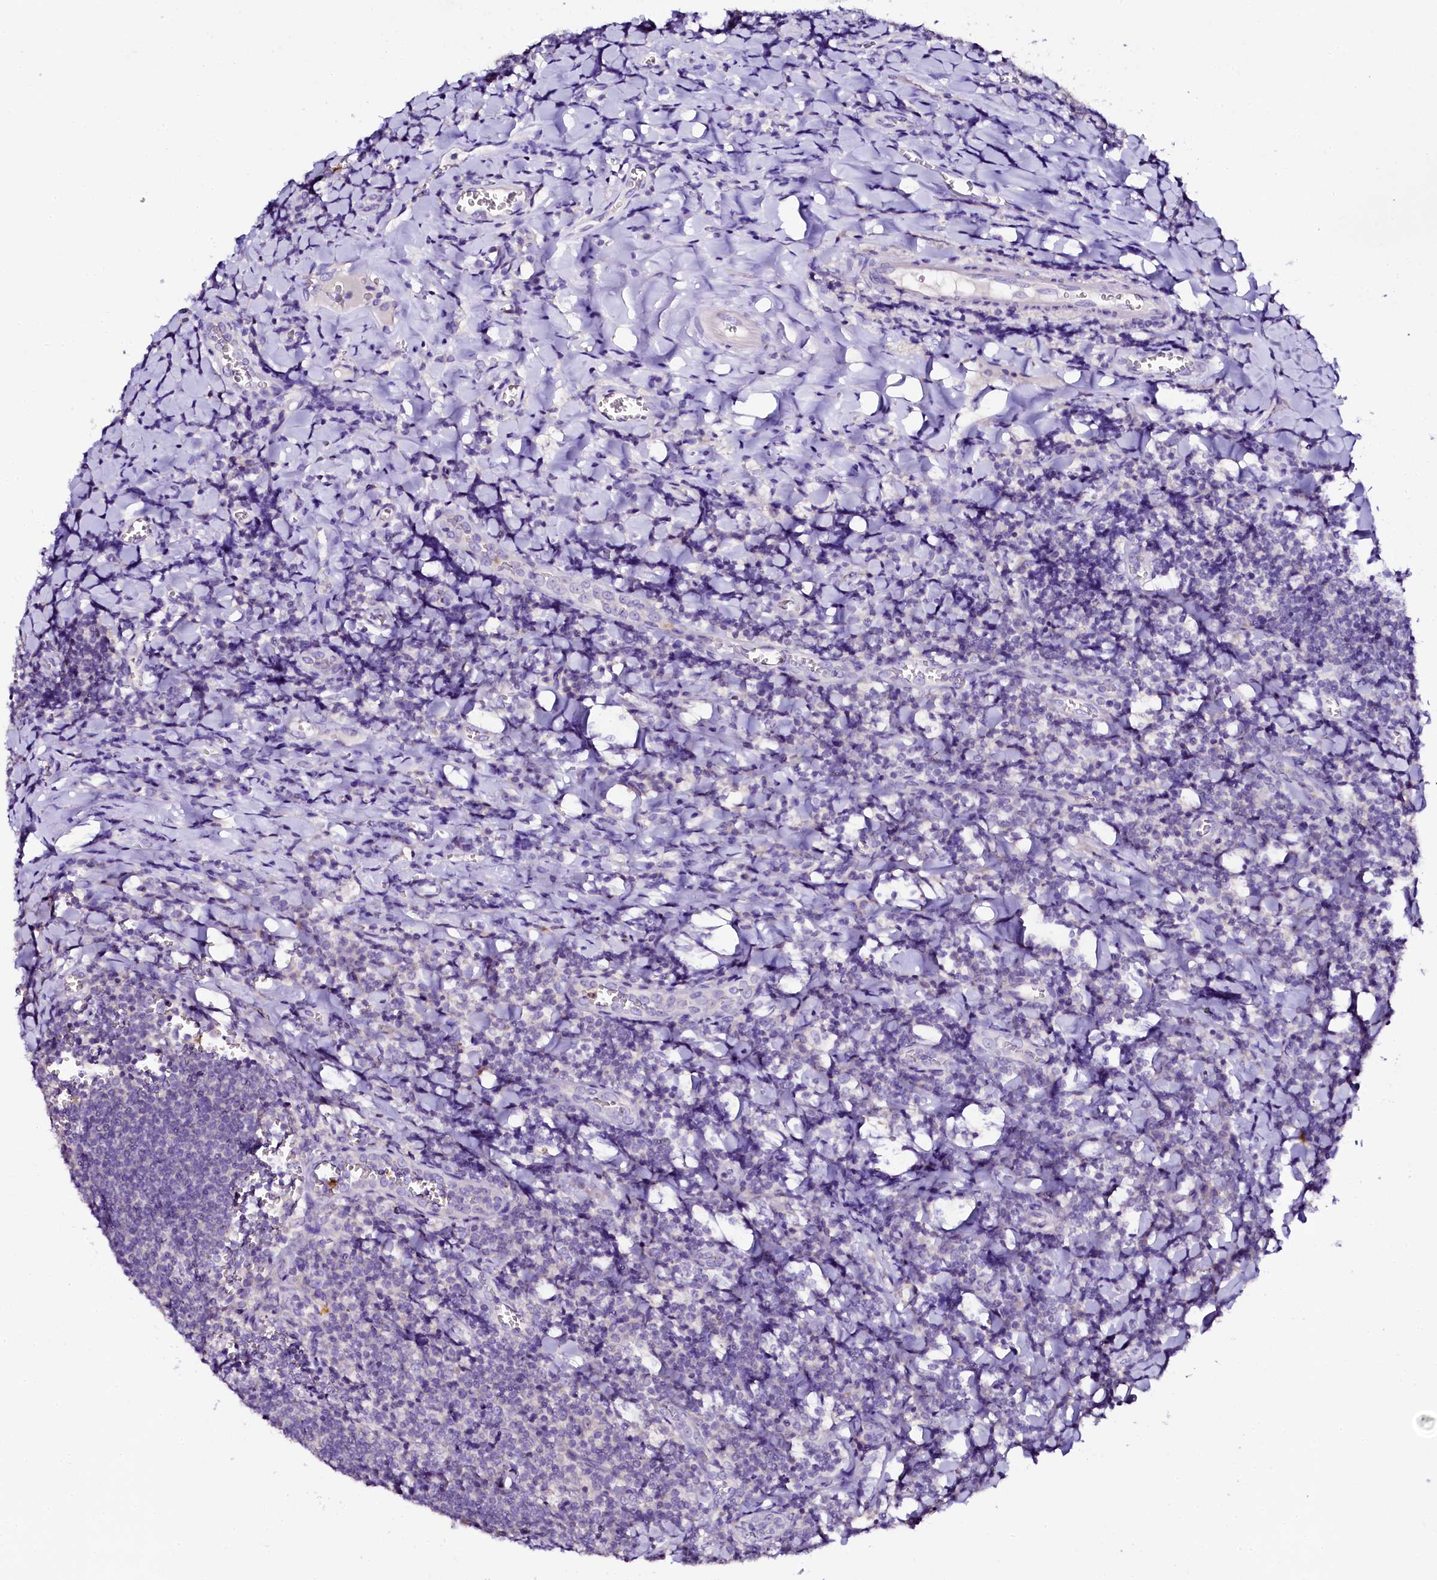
{"staining": {"intensity": "negative", "quantity": "none", "location": "none"}, "tissue": "tonsil", "cell_type": "Germinal center cells", "image_type": "normal", "snomed": [{"axis": "morphology", "description": "Normal tissue, NOS"}, {"axis": "topography", "description": "Tonsil"}], "caption": "This is an IHC image of unremarkable tonsil. There is no positivity in germinal center cells.", "gene": "NAA16", "patient": {"sex": "male", "age": 27}}